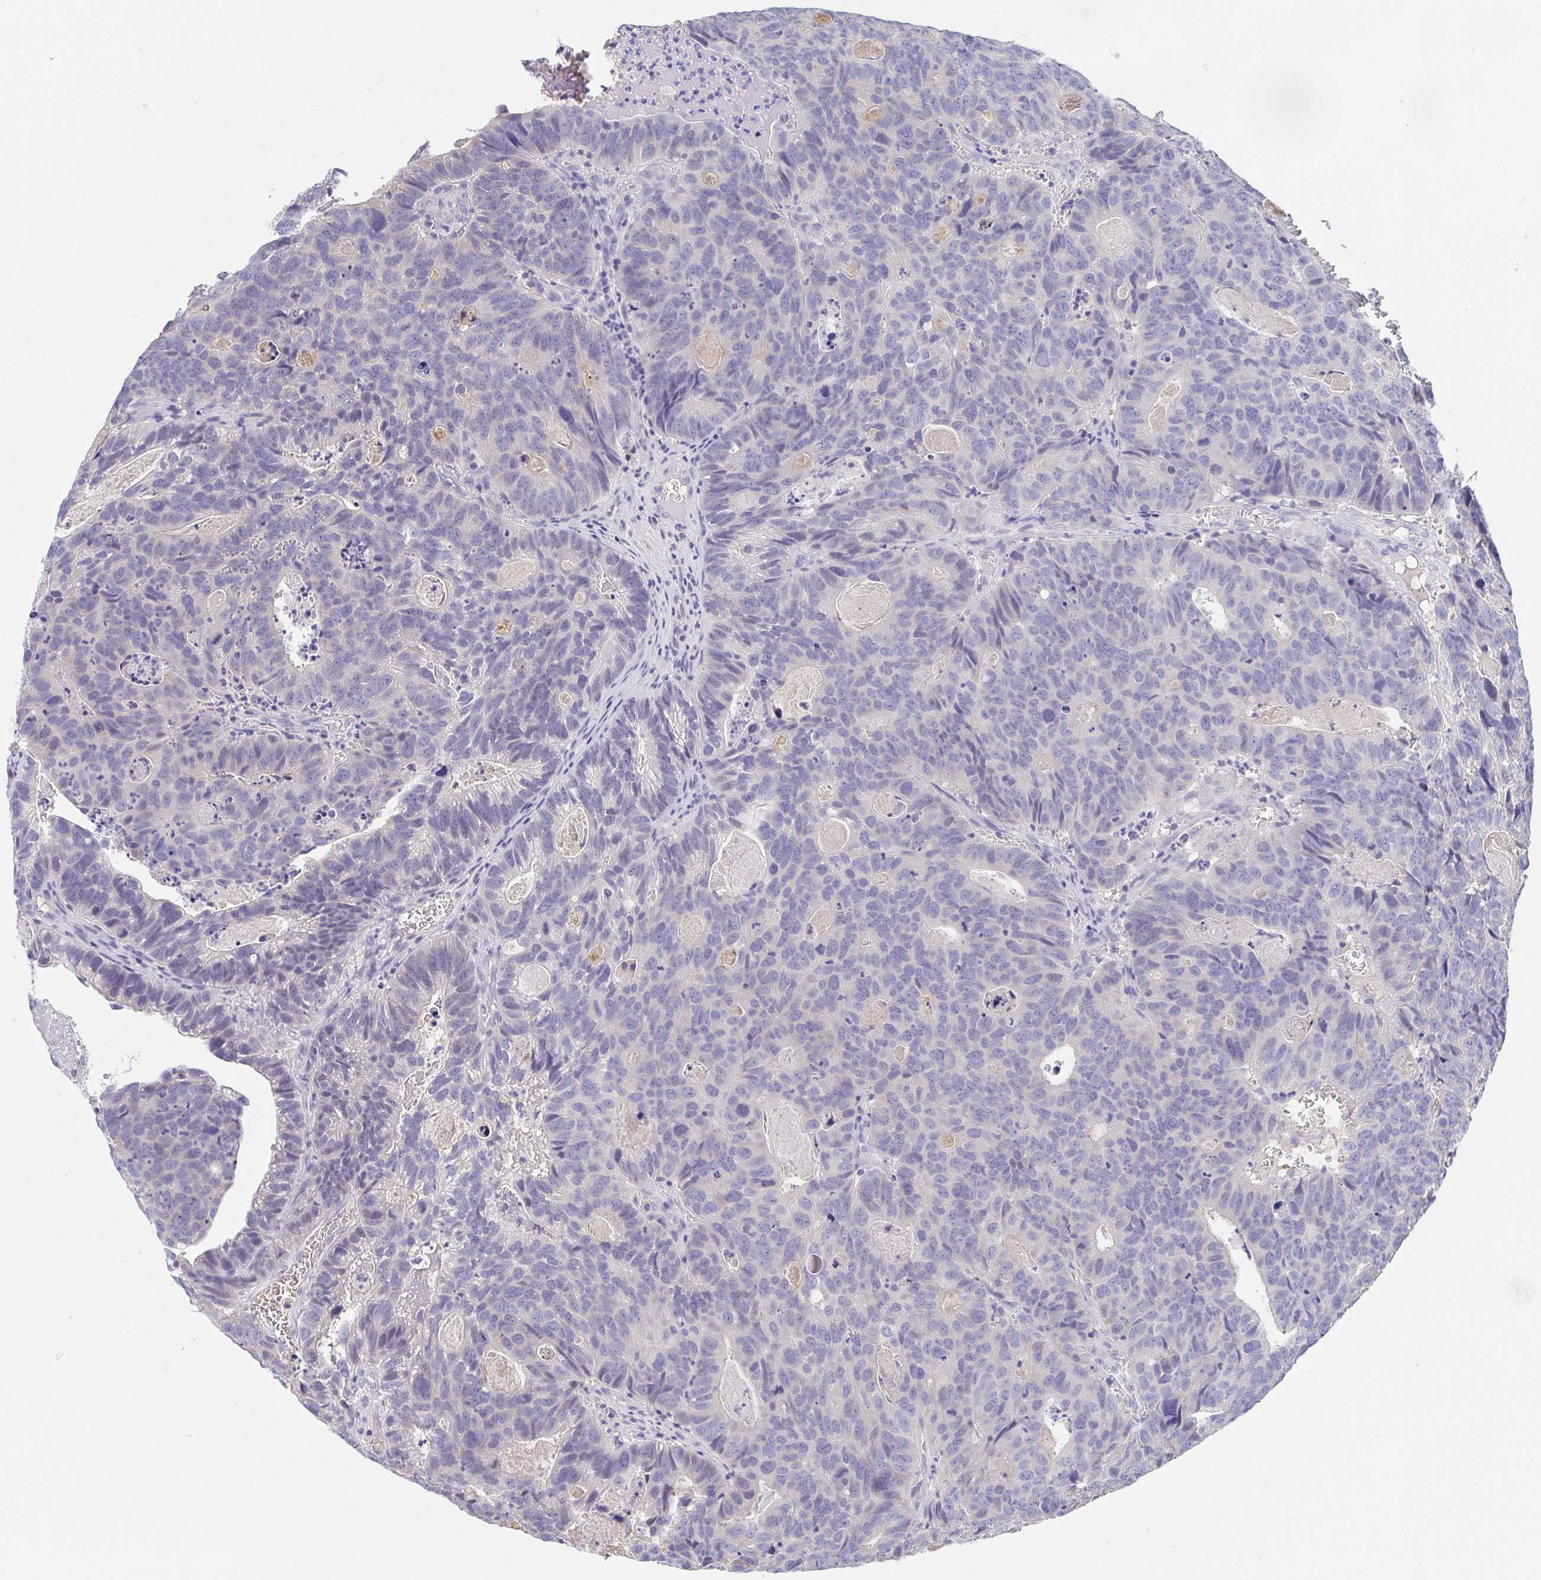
{"staining": {"intensity": "negative", "quantity": "none", "location": "none"}, "tissue": "head and neck cancer", "cell_type": "Tumor cells", "image_type": "cancer", "snomed": [{"axis": "morphology", "description": "Adenocarcinoma, NOS"}, {"axis": "topography", "description": "Head-Neck"}], "caption": "Photomicrograph shows no significant protein expression in tumor cells of head and neck adenocarcinoma.", "gene": "TREH", "patient": {"sex": "male", "age": 62}}